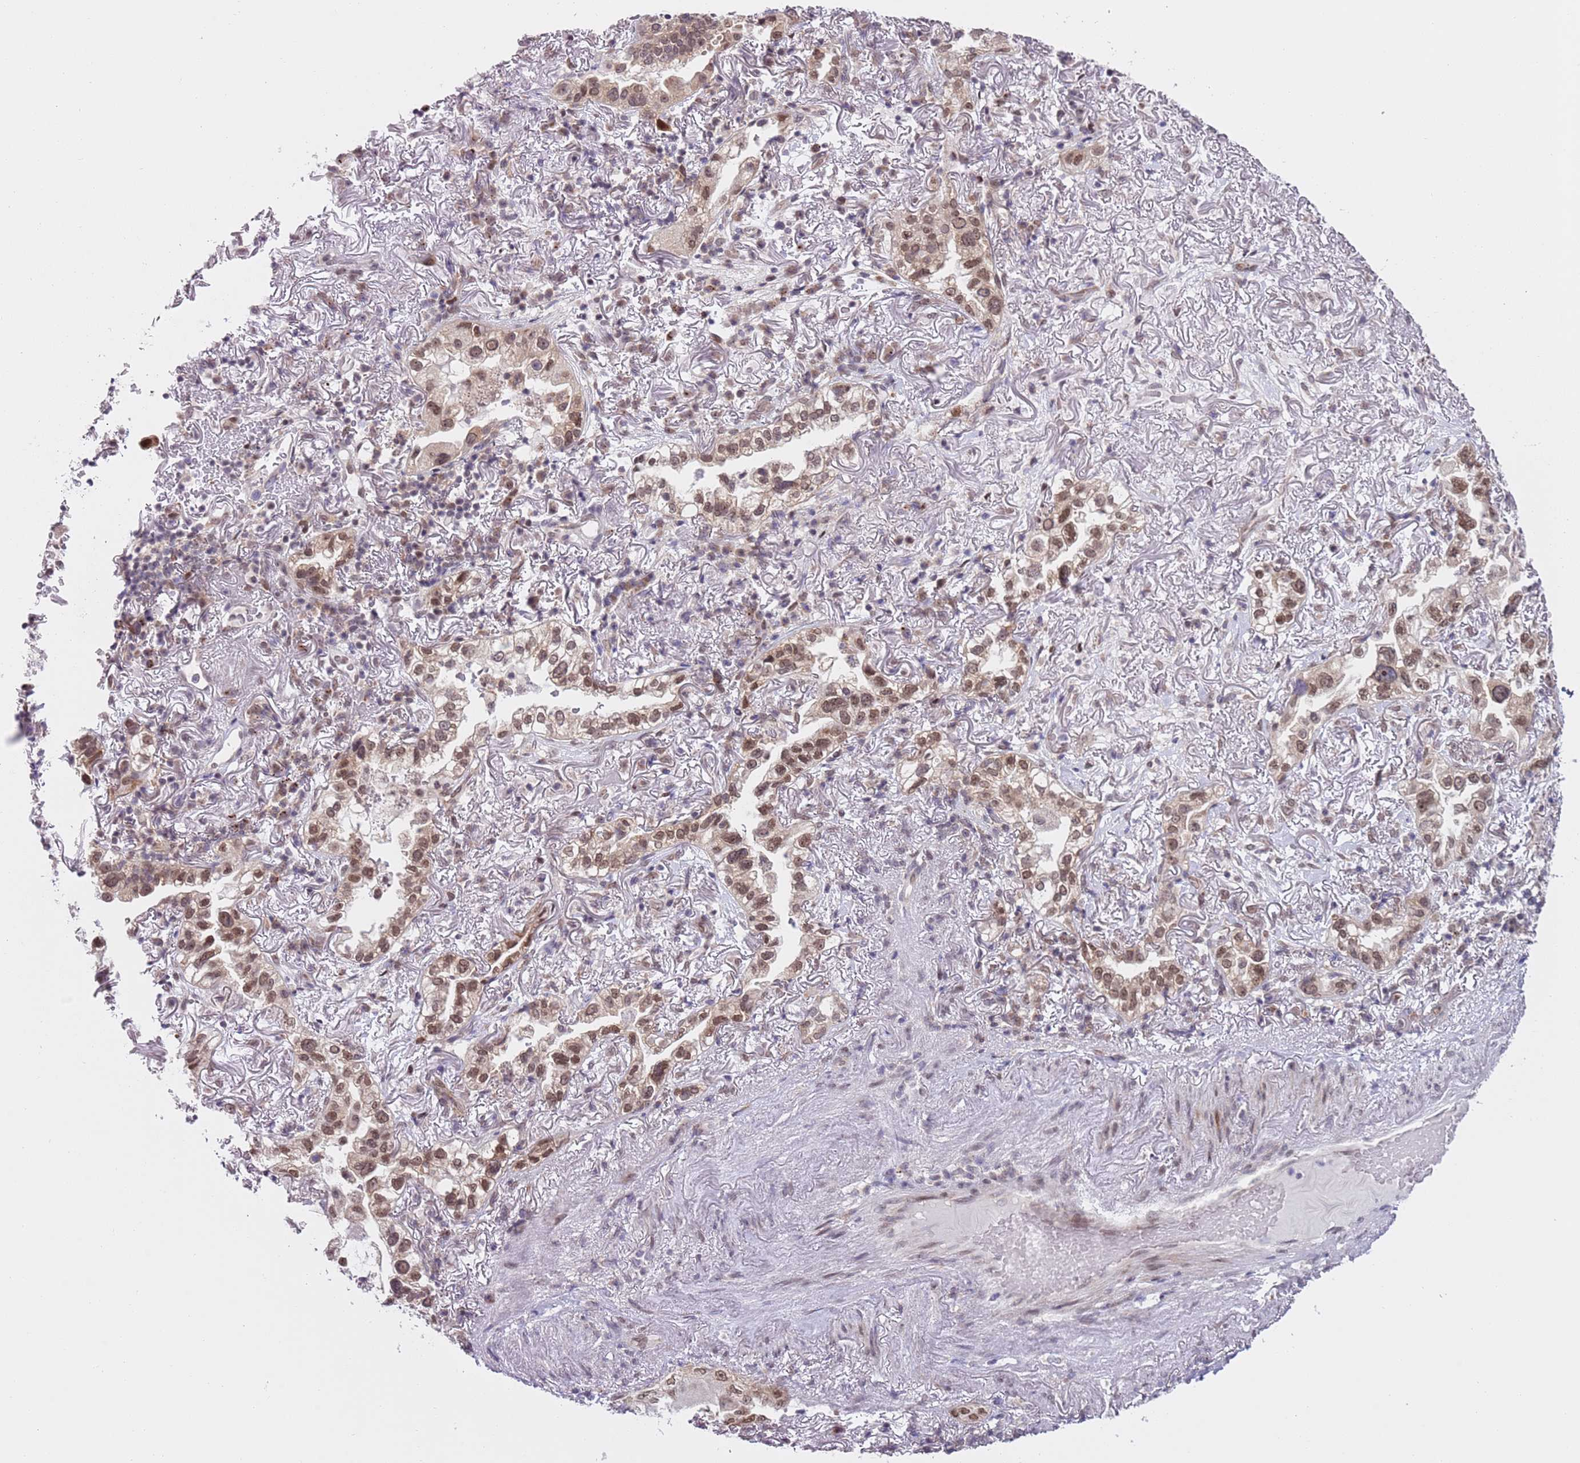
{"staining": {"intensity": "moderate", "quantity": ">75%", "location": "nuclear"}, "tissue": "lung cancer", "cell_type": "Tumor cells", "image_type": "cancer", "snomed": [{"axis": "morphology", "description": "Adenocarcinoma, NOS"}, {"axis": "topography", "description": "Lung"}], "caption": "Adenocarcinoma (lung) stained for a protein (brown) reveals moderate nuclear positive staining in approximately >75% of tumor cells.", "gene": "SLC25A32", "patient": {"sex": "female", "age": 69}}